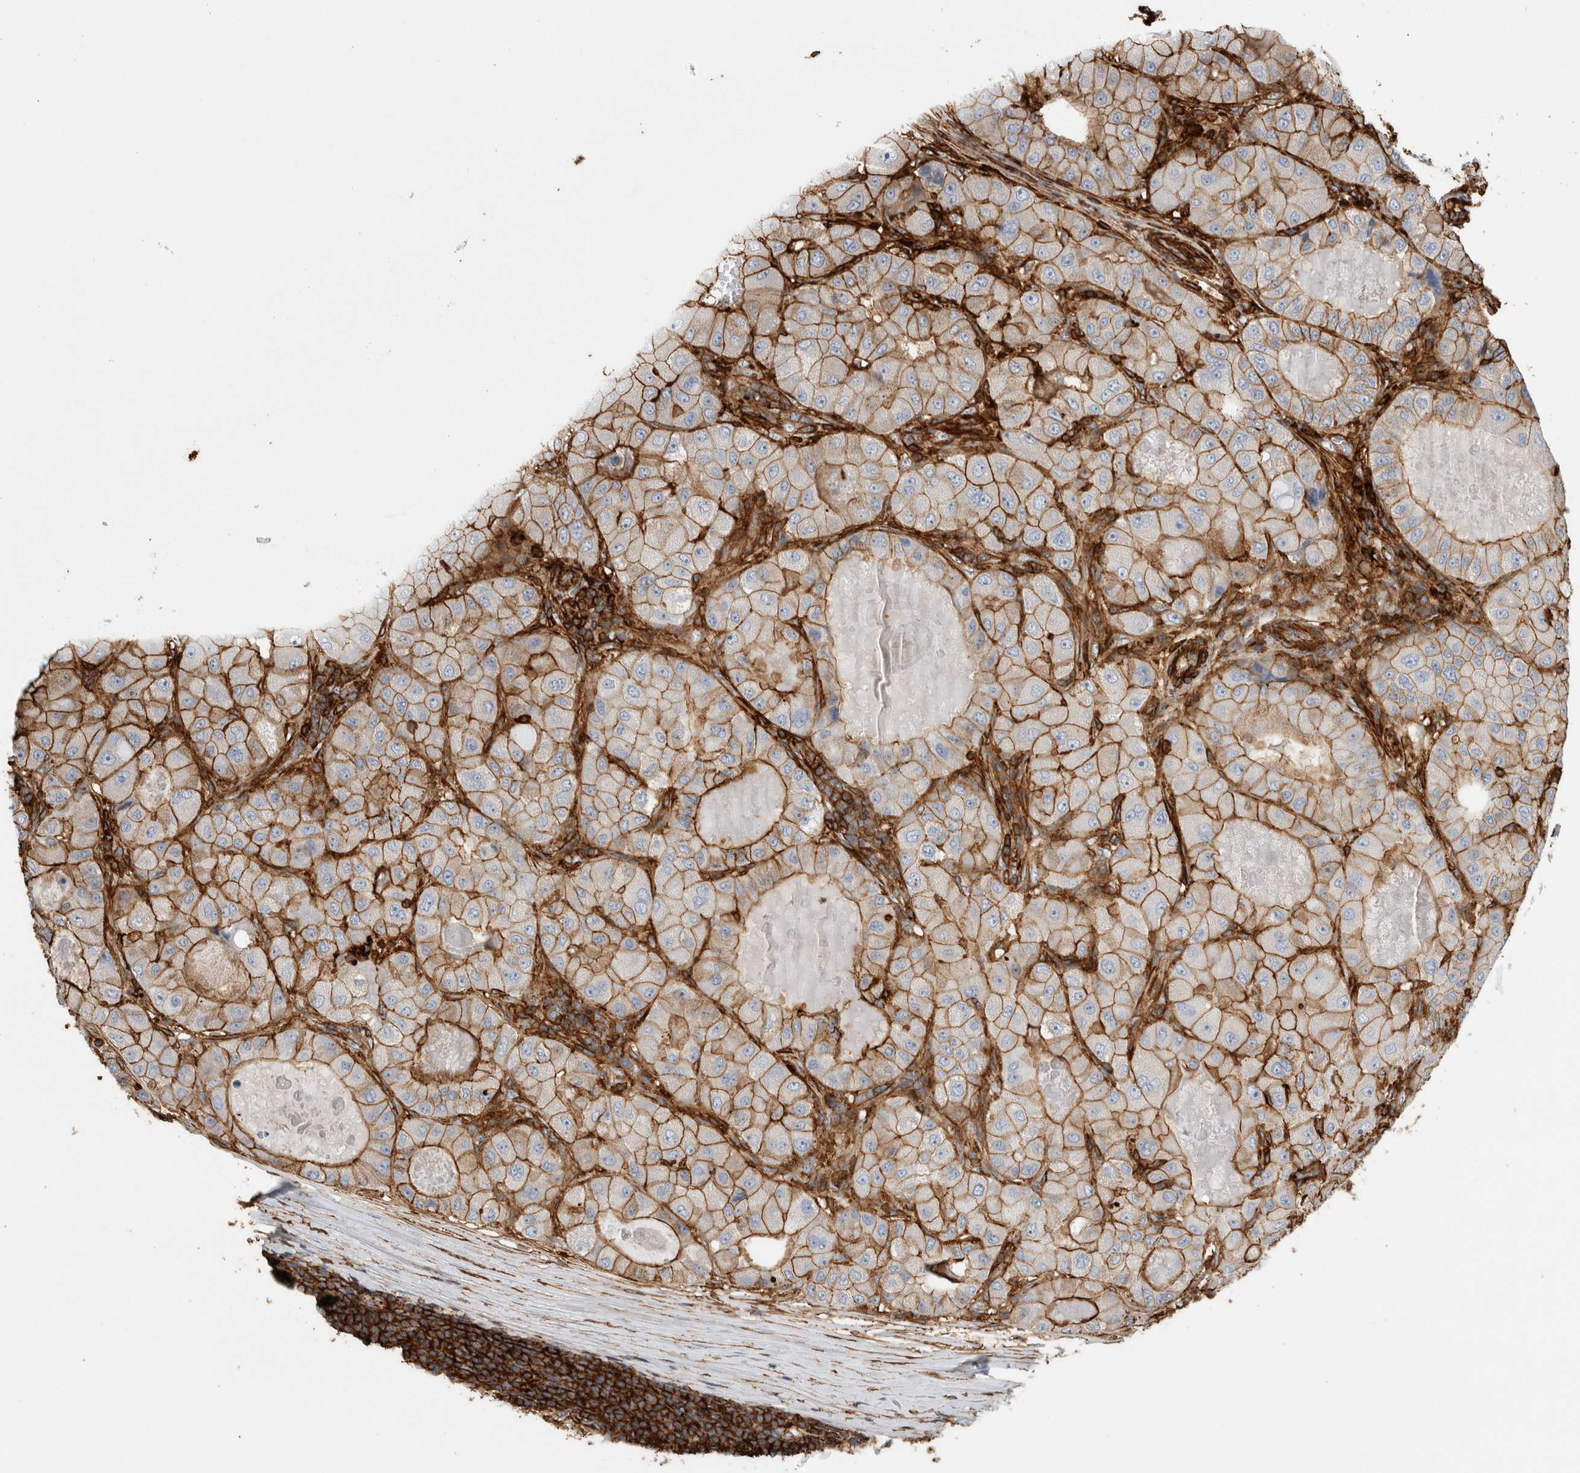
{"staining": {"intensity": "strong", "quantity": ">75%", "location": "cytoplasmic/membranous"}, "tissue": "liver cancer", "cell_type": "Tumor cells", "image_type": "cancer", "snomed": [{"axis": "morphology", "description": "Carcinoma, Hepatocellular, NOS"}, {"axis": "topography", "description": "Liver"}], "caption": "The histopathology image exhibits a brown stain indicating the presence of a protein in the cytoplasmic/membranous of tumor cells in liver hepatocellular carcinoma.", "gene": "GPER1", "patient": {"sex": "male", "age": 80}}